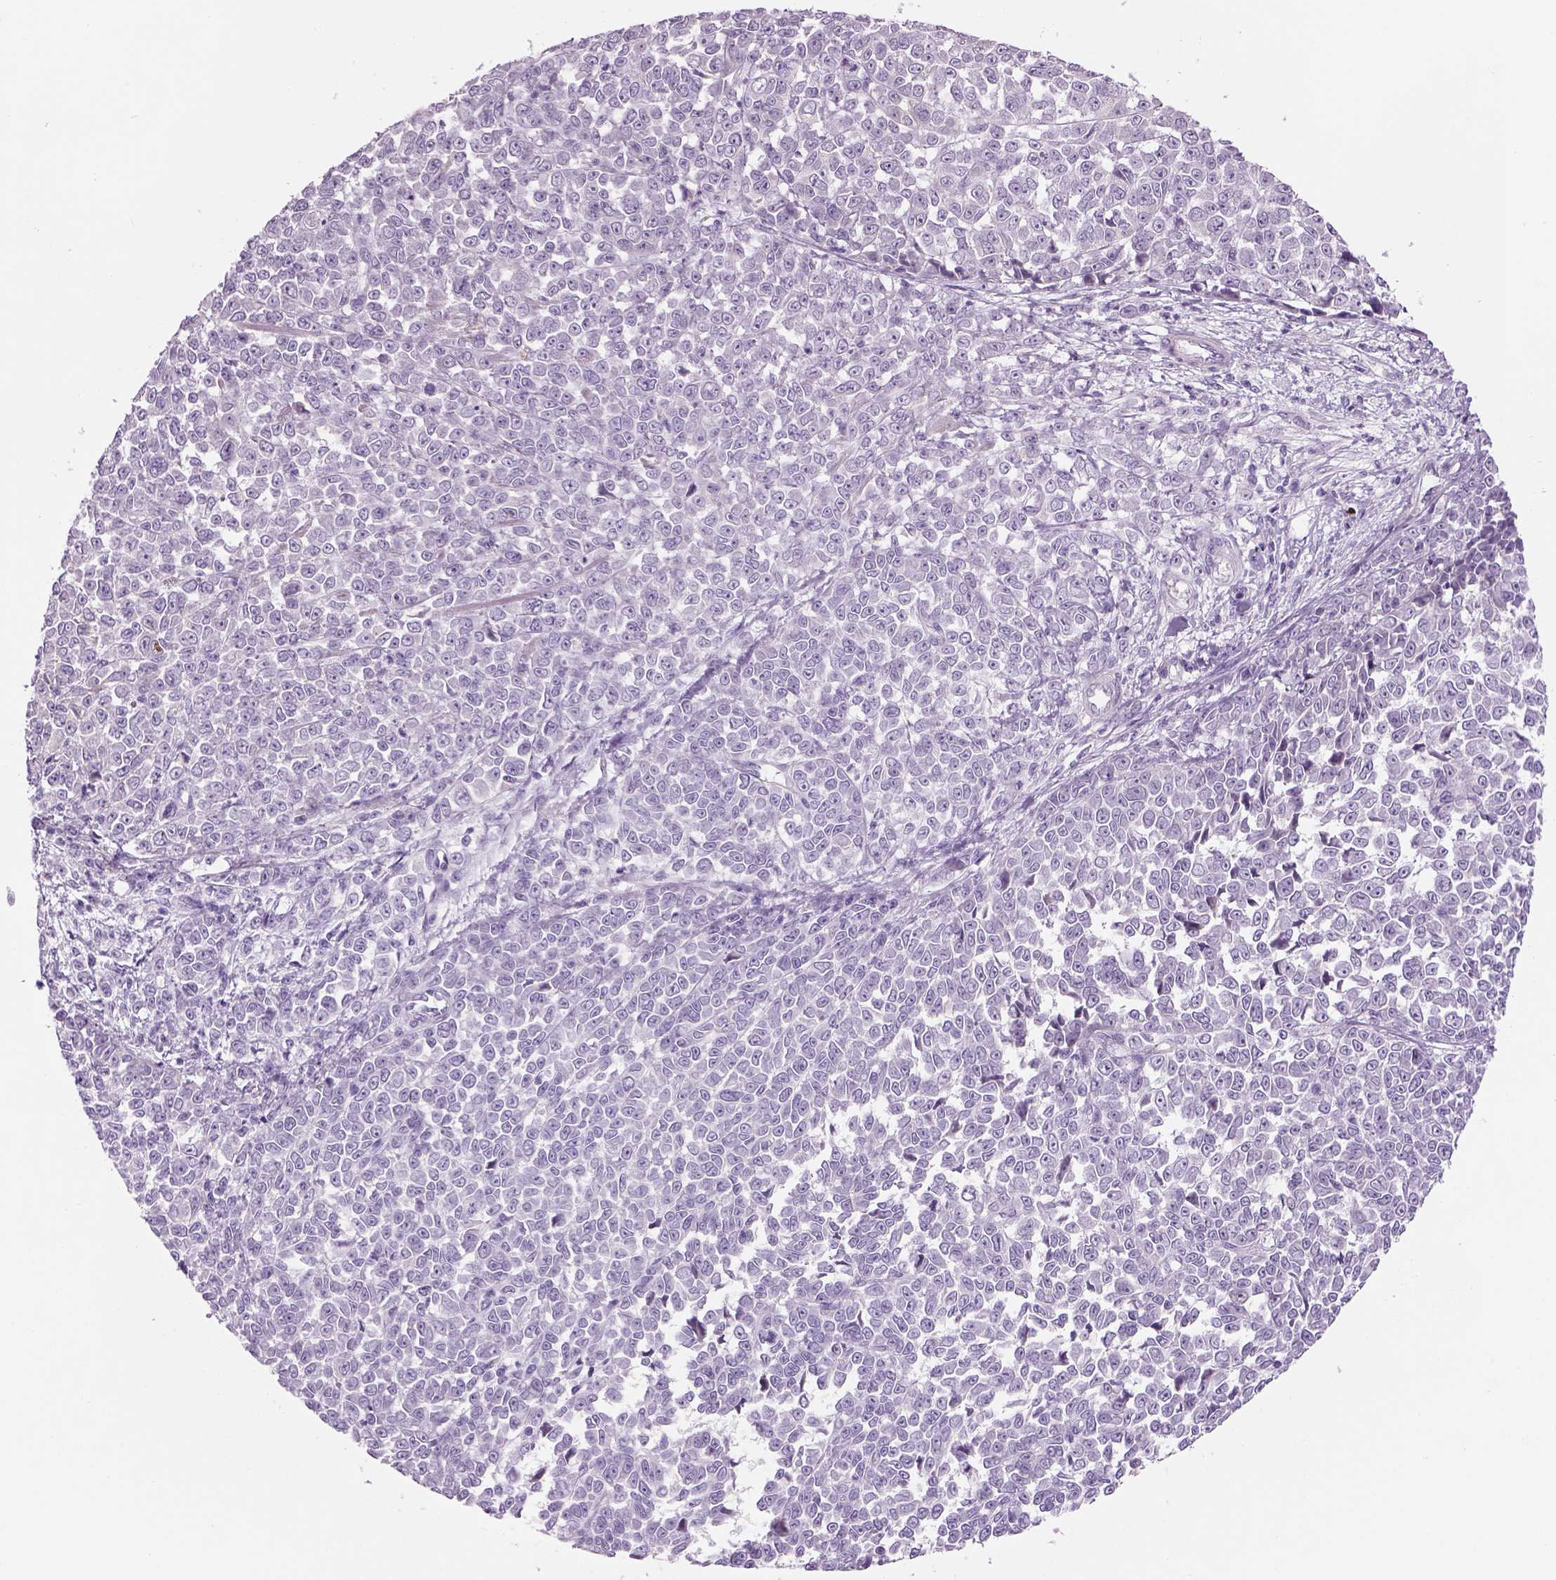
{"staining": {"intensity": "negative", "quantity": "none", "location": "none"}, "tissue": "melanoma", "cell_type": "Tumor cells", "image_type": "cancer", "snomed": [{"axis": "morphology", "description": "Malignant melanoma, NOS"}, {"axis": "topography", "description": "Skin"}], "caption": "Melanoma was stained to show a protein in brown. There is no significant staining in tumor cells.", "gene": "IFT52", "patient": {"sex": "female", "age": 95}}